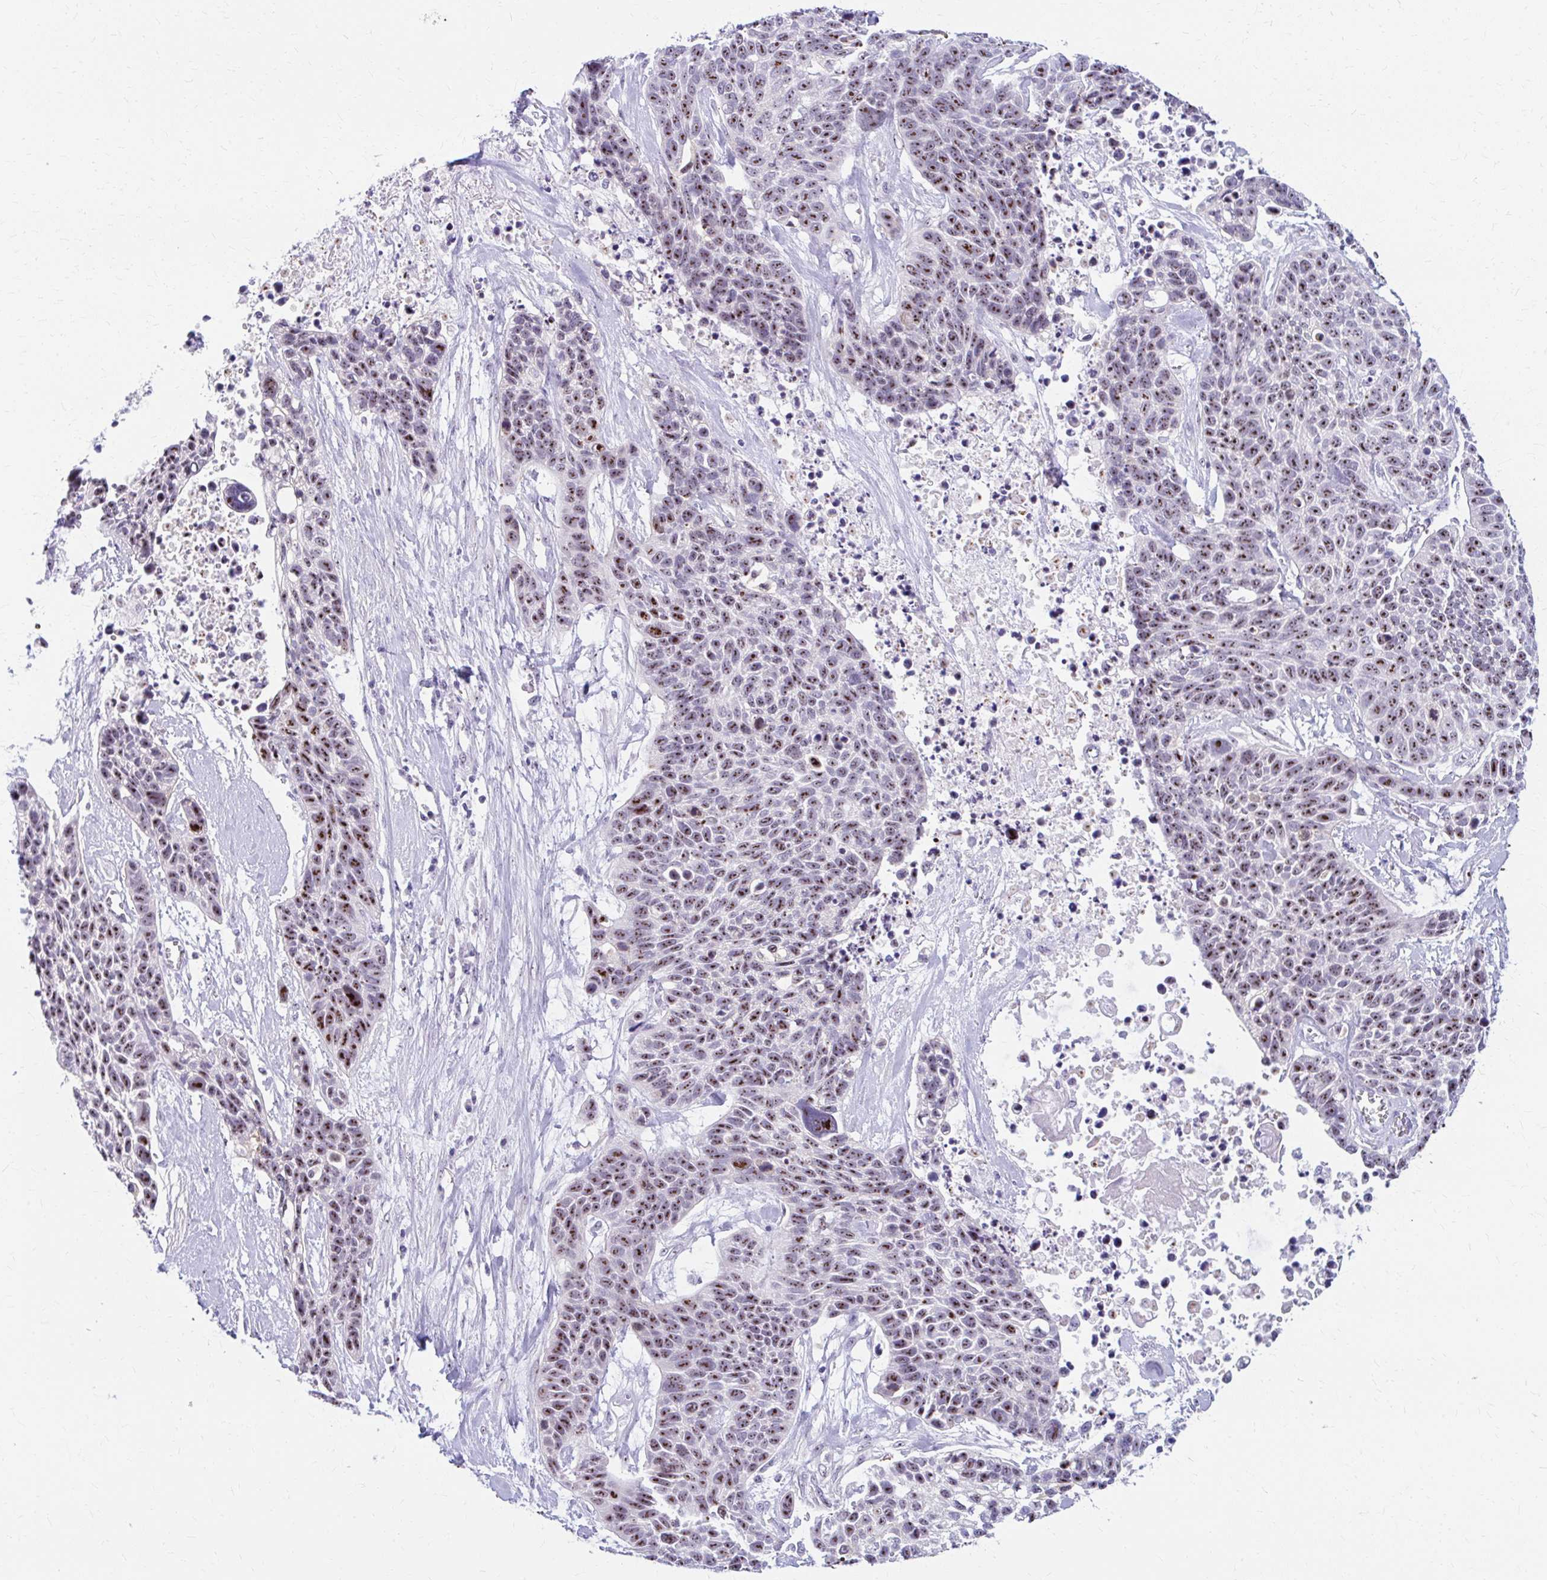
{"staining": {"intensity": "moderate", "quantity": ">75%", "location": "nuclear"}, "tissue": "lung cancer", "cell_type": "Tumor cells", "image_type": "cancer", "snomed": [{"axis": "morphology", "description": "Squamous cell carcinoma, NOS"}, {"axis": "topography", "description": "Lung"}], "caption": "Immunohistochemical staining of lung squamous cell carcinoma reveals moderate nuclear protein staining in approximately >75% of tumor cells. (brown staining indicates protein expression, while blue staining denotes nuclei).", "gene": "FTSJ3", "patient": {"sex": "male", "age": 62}}